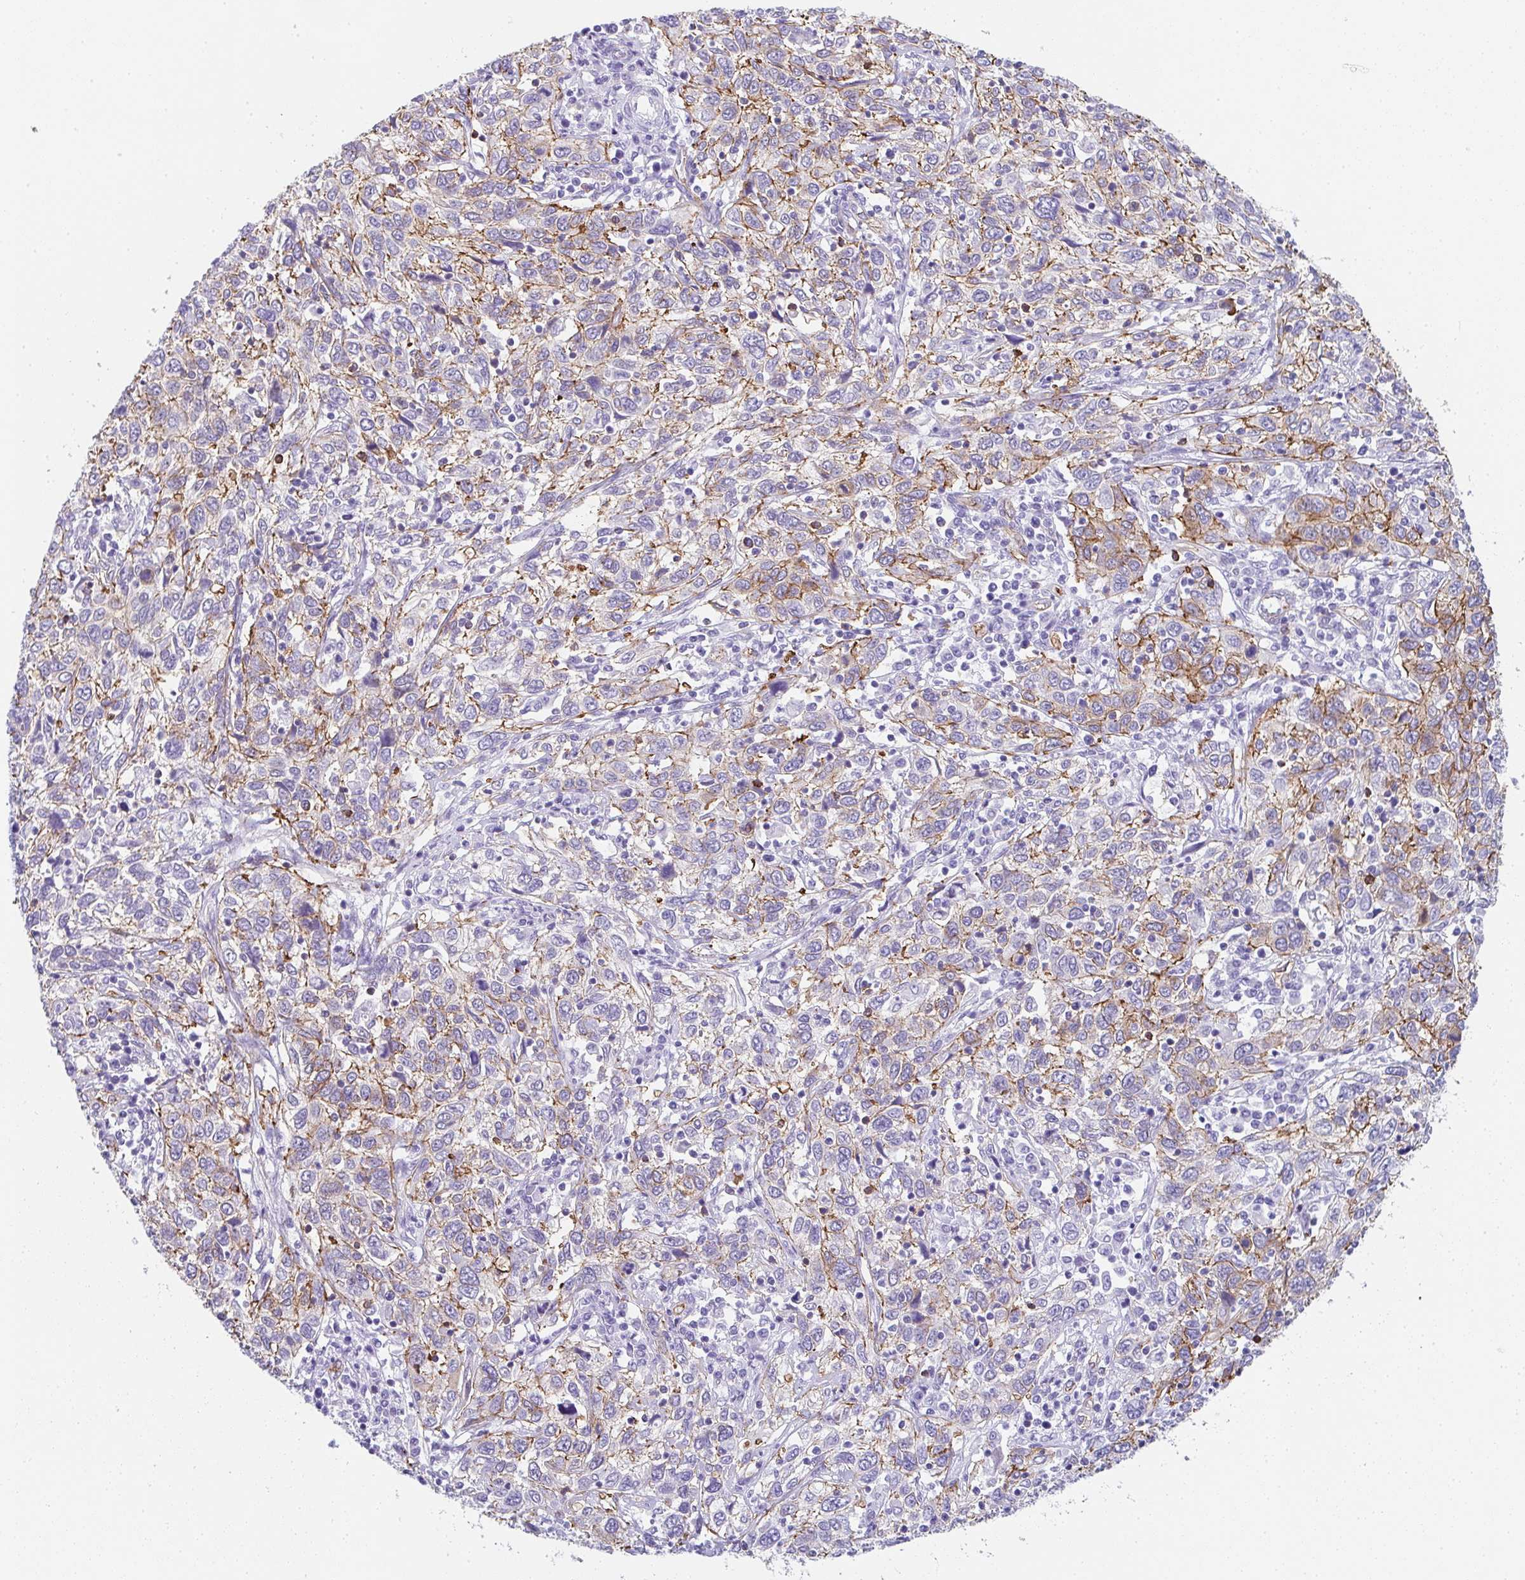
{"staining": {"intensity": "moderate", "quantity": "25%-75%", "location": "cytoplasmic/membranous"}, "tissue": "cervical cancer", "cell_type": "Tumor cells", "image_type": "cancer", "snomed": [{"axis": "morphology", "description": "Squamous cell carcinoma, NOS"}, {"axis": "topography", "description": "Cervix"}], "caption": "Immunohistochemistry (IHC) histopathology image of neoplastic tissue: human cervical cancer (squamous cell carcinoma) stained using IHC exhibits medium levels of moderate protein expression localized specifically in the cytoplasmic/membranous of tumor cells, appearing as a cytoplasmic/membranous brown color.", "gene": "DBN1", "patient": {"sex": "female", "age": 46}}